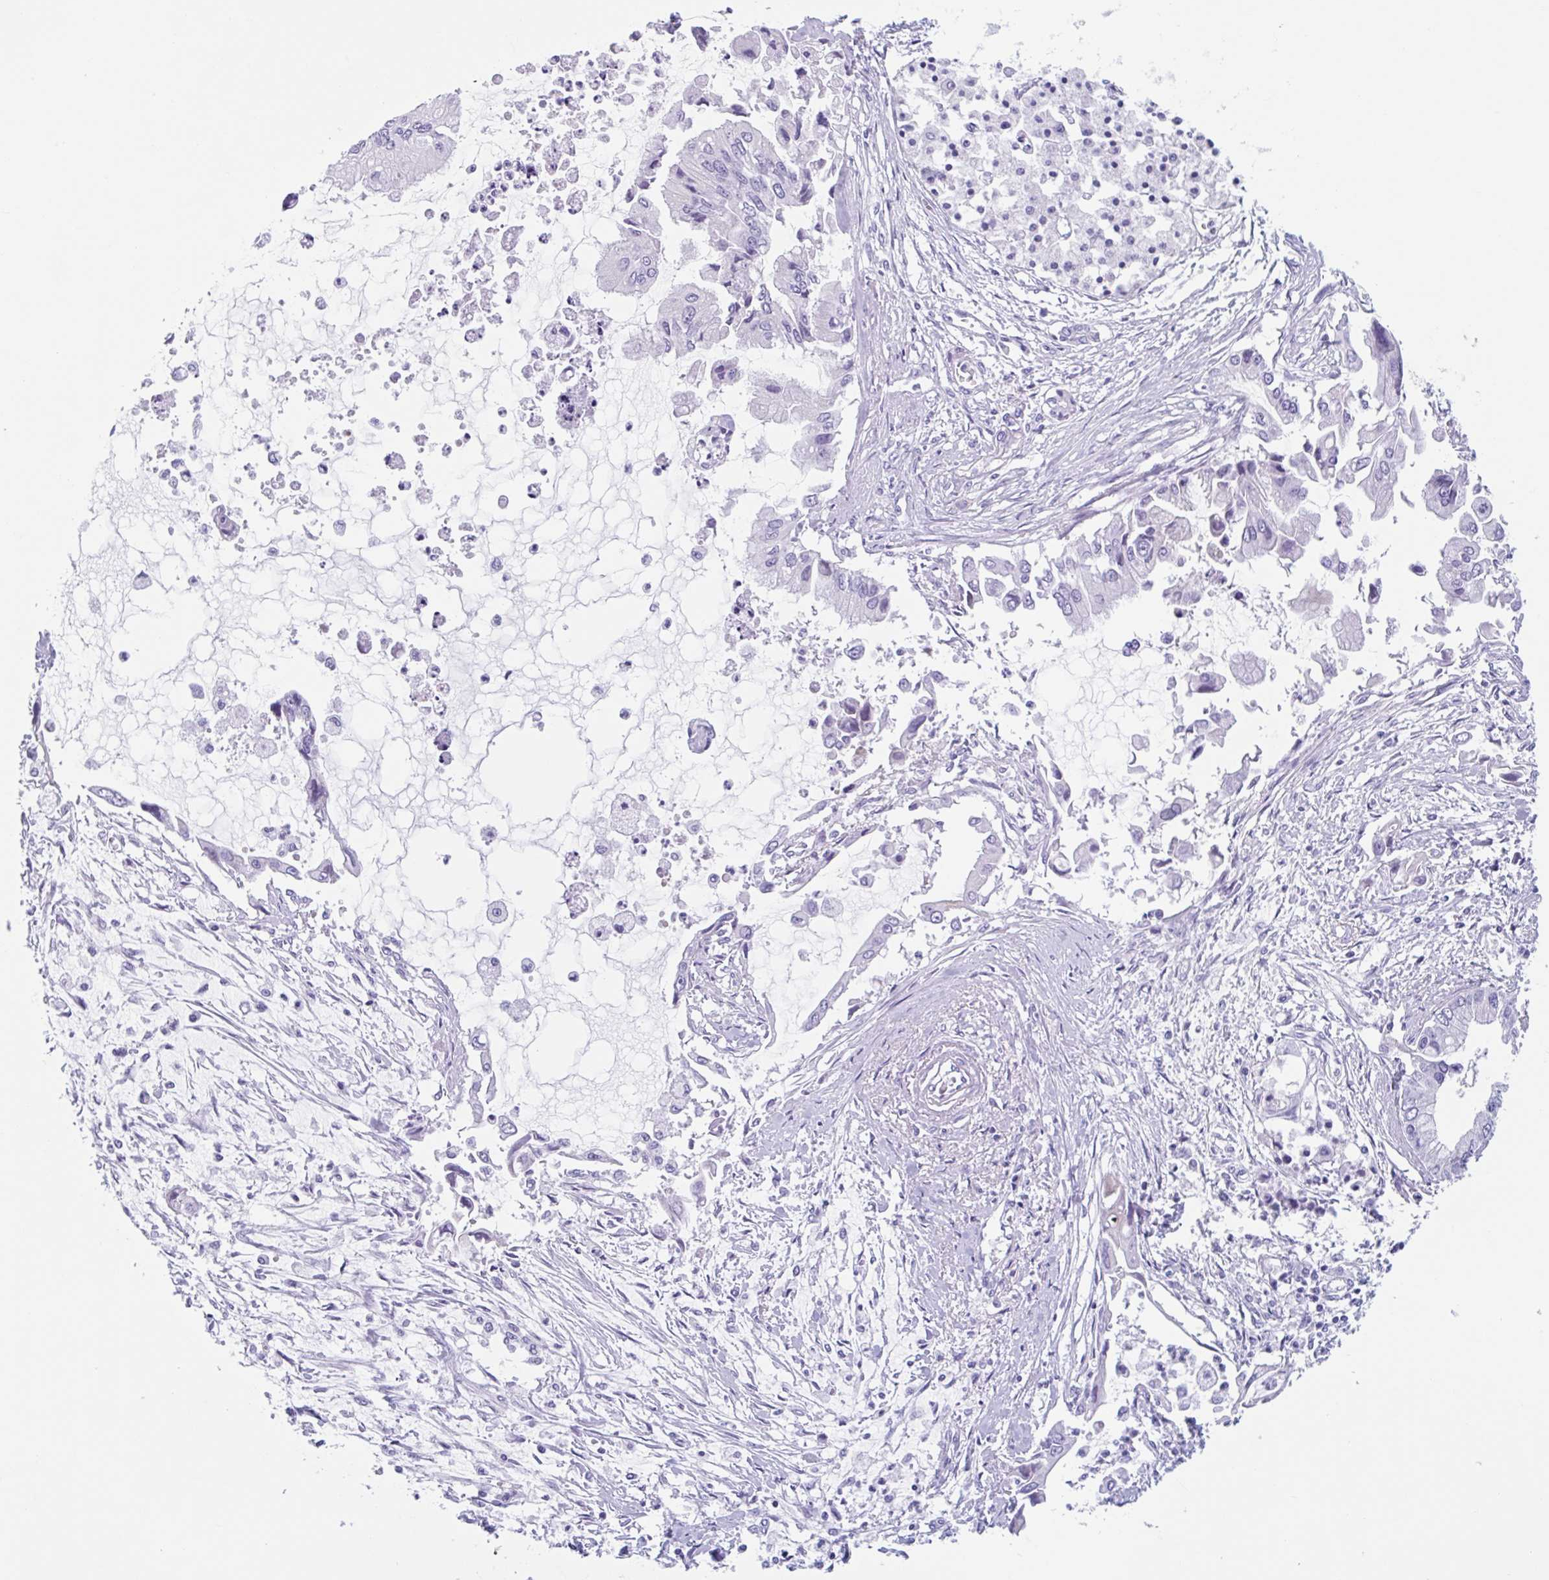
{"staining": {"intensity": "negative", "quantity": "none", "location": "none"}, "tissue": "pancreatic cancer", "cell_type": "Tumor cells", "image_type": "cancer", "snomed": [{"axis": "morphology", "description": "Adenocarcinoma, NOS"}, {"axis": "topography", "description": "Pancreas"}], "caption": "Immunohistochemistry (IHC) image of neoplastic tissue: pancreatic cancer (adenocarcinoma) stained with DAB (3,3'-diaminobenzidine) exhibits no significant protein positivity in tumor cells. (DAB immunohistochemistry (IHC) with hematoxylin counter stain).", "gene": "CPTP", "patient": {"sex": "male", "age": 84}}